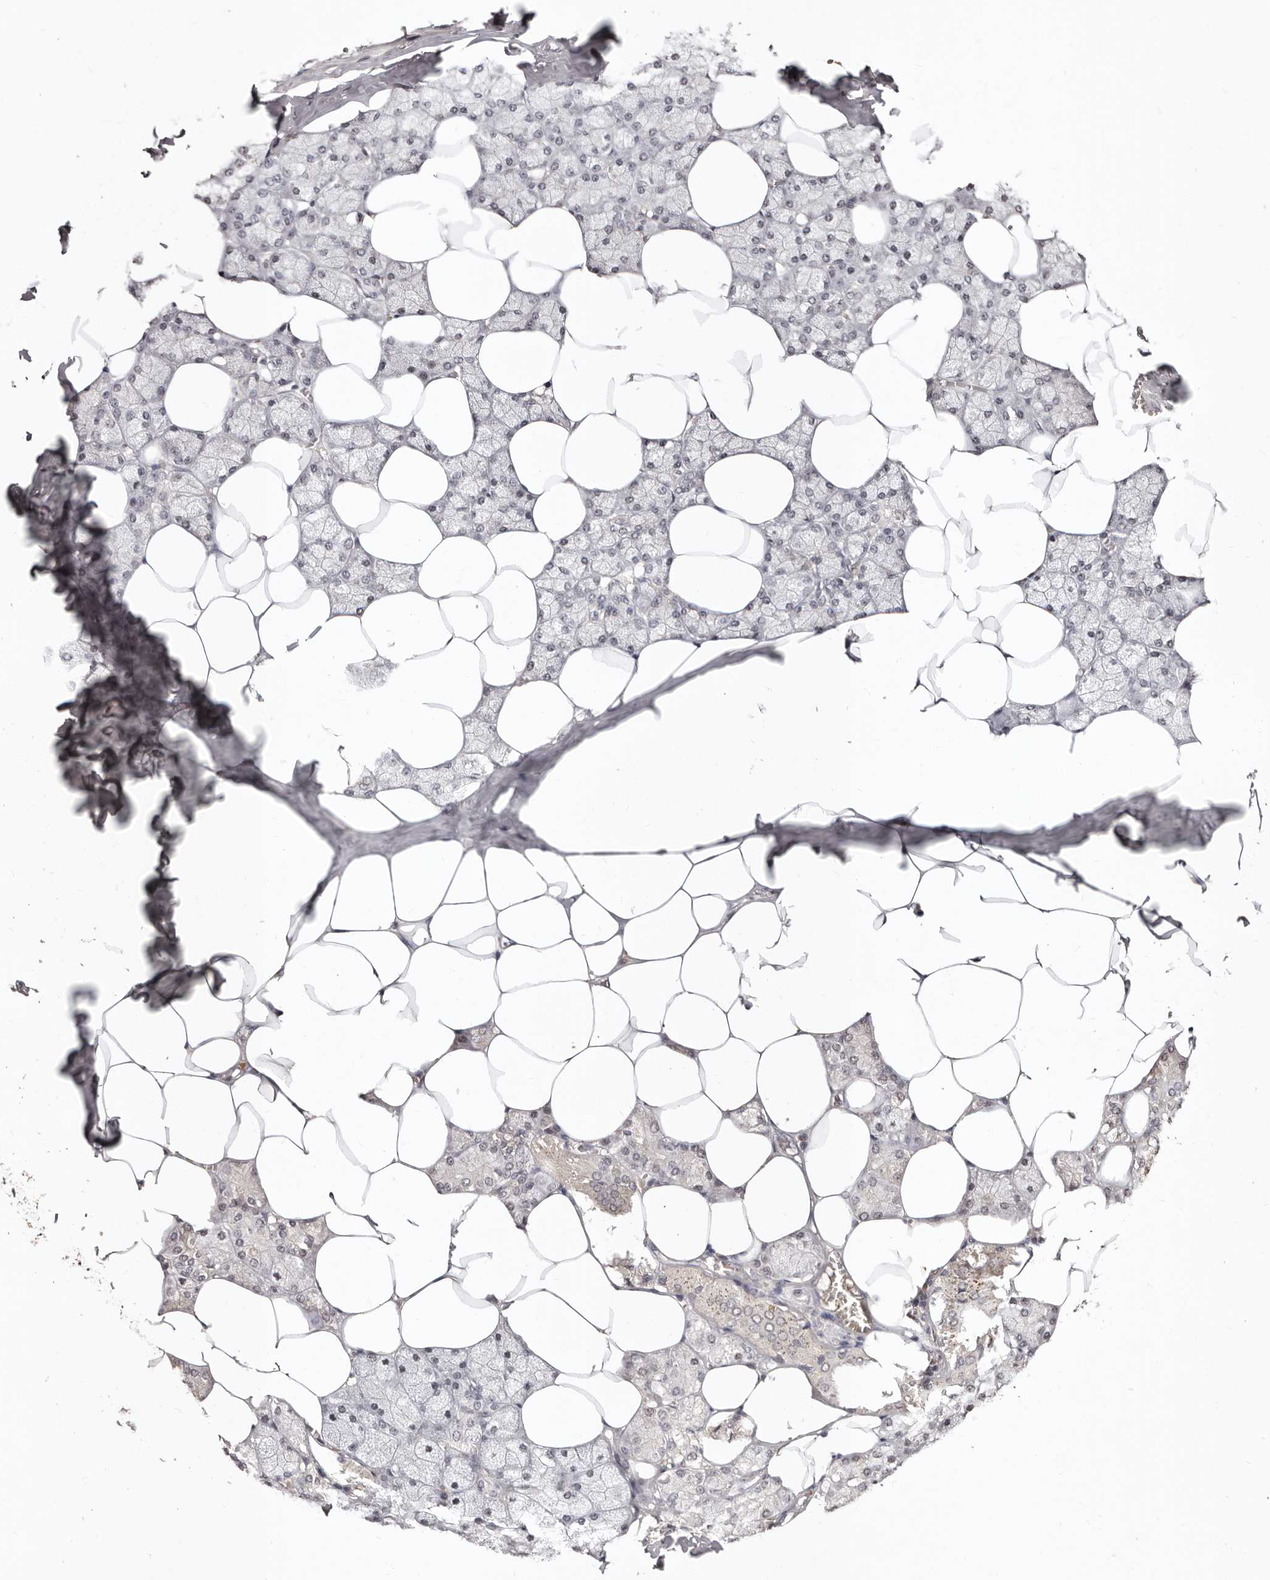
{"staining": {"intensity": "moderate", "quantity": "<25%", "location": "cytoplasmic/membranous"}, "tissue": "salivary gland", "cell_type": "Glandular cells", "image_type": "normal", "snomed": [{"axis": "morphology", "description": "Normal tissue, NOS"}, {"axis": "topography", "description": "Salivary gland"}], "caption": "Salivary gland stained with IHC reveals moderate cytoplasmic/membranous positivity in approximately <25% of glandular cells.", "gene": "BICRAL", "patient": {"sex": "male", "age": 62}}